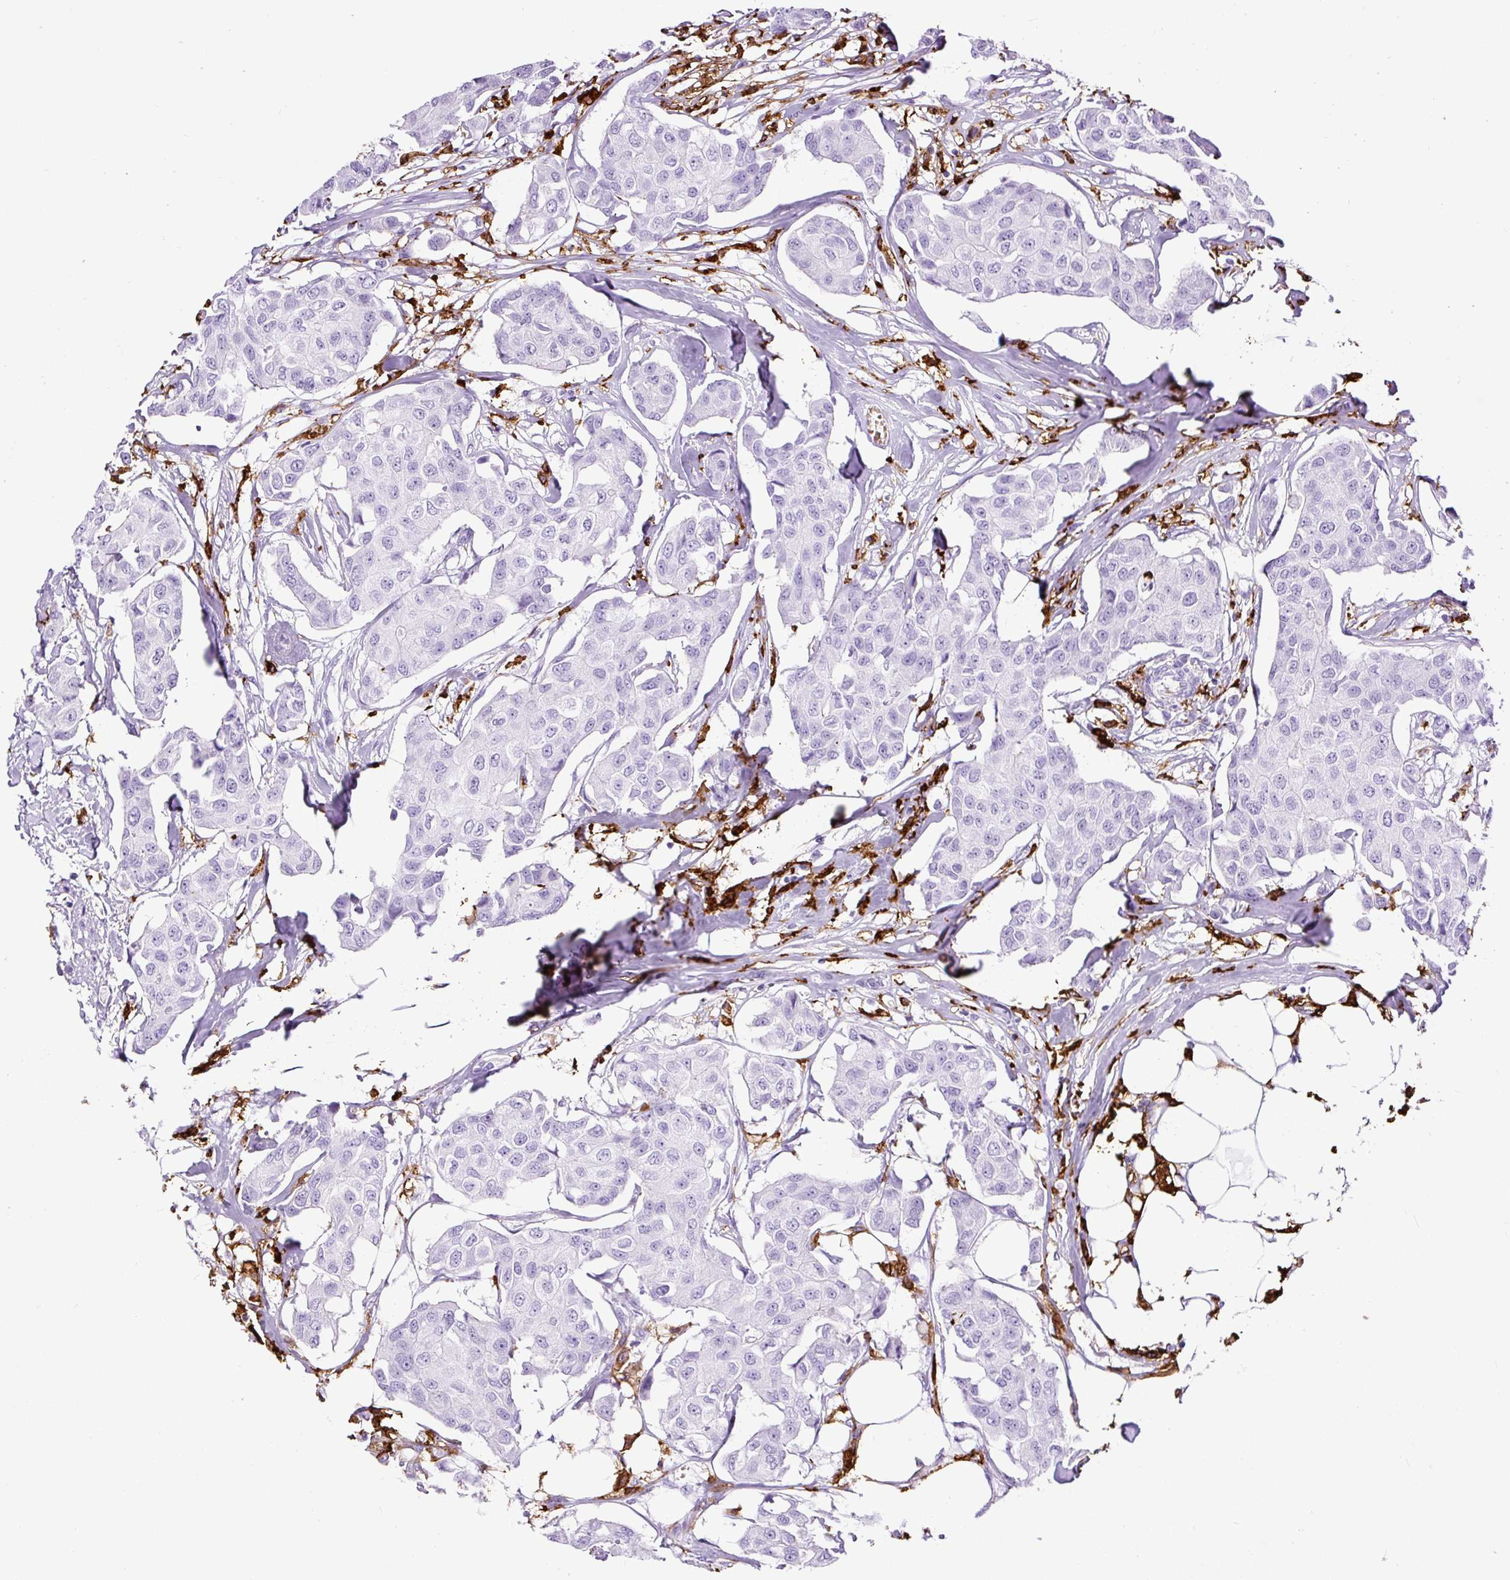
{"staining": {"intensity": "negative", "quantity": "none", "location": "none"}, "tissue": "breast cancer", "cell_type": "Tumor cells", "image_type": "cancer", "snomed": [{"axis": "morphology", "description": "Duct carcinoma"}, {"axis": "topography", "description": "Breast"}, {"axis": "topography", "description": "Lymph node"}], "caption": "This is an immunohistochemistry (IHC) photomicrograph of human infiltrating ductal carcinoma (breast). There is no positivity in tumor cells.", "gene": "HLA-DRA", "patient": {"sex": "female", "age": 80}}